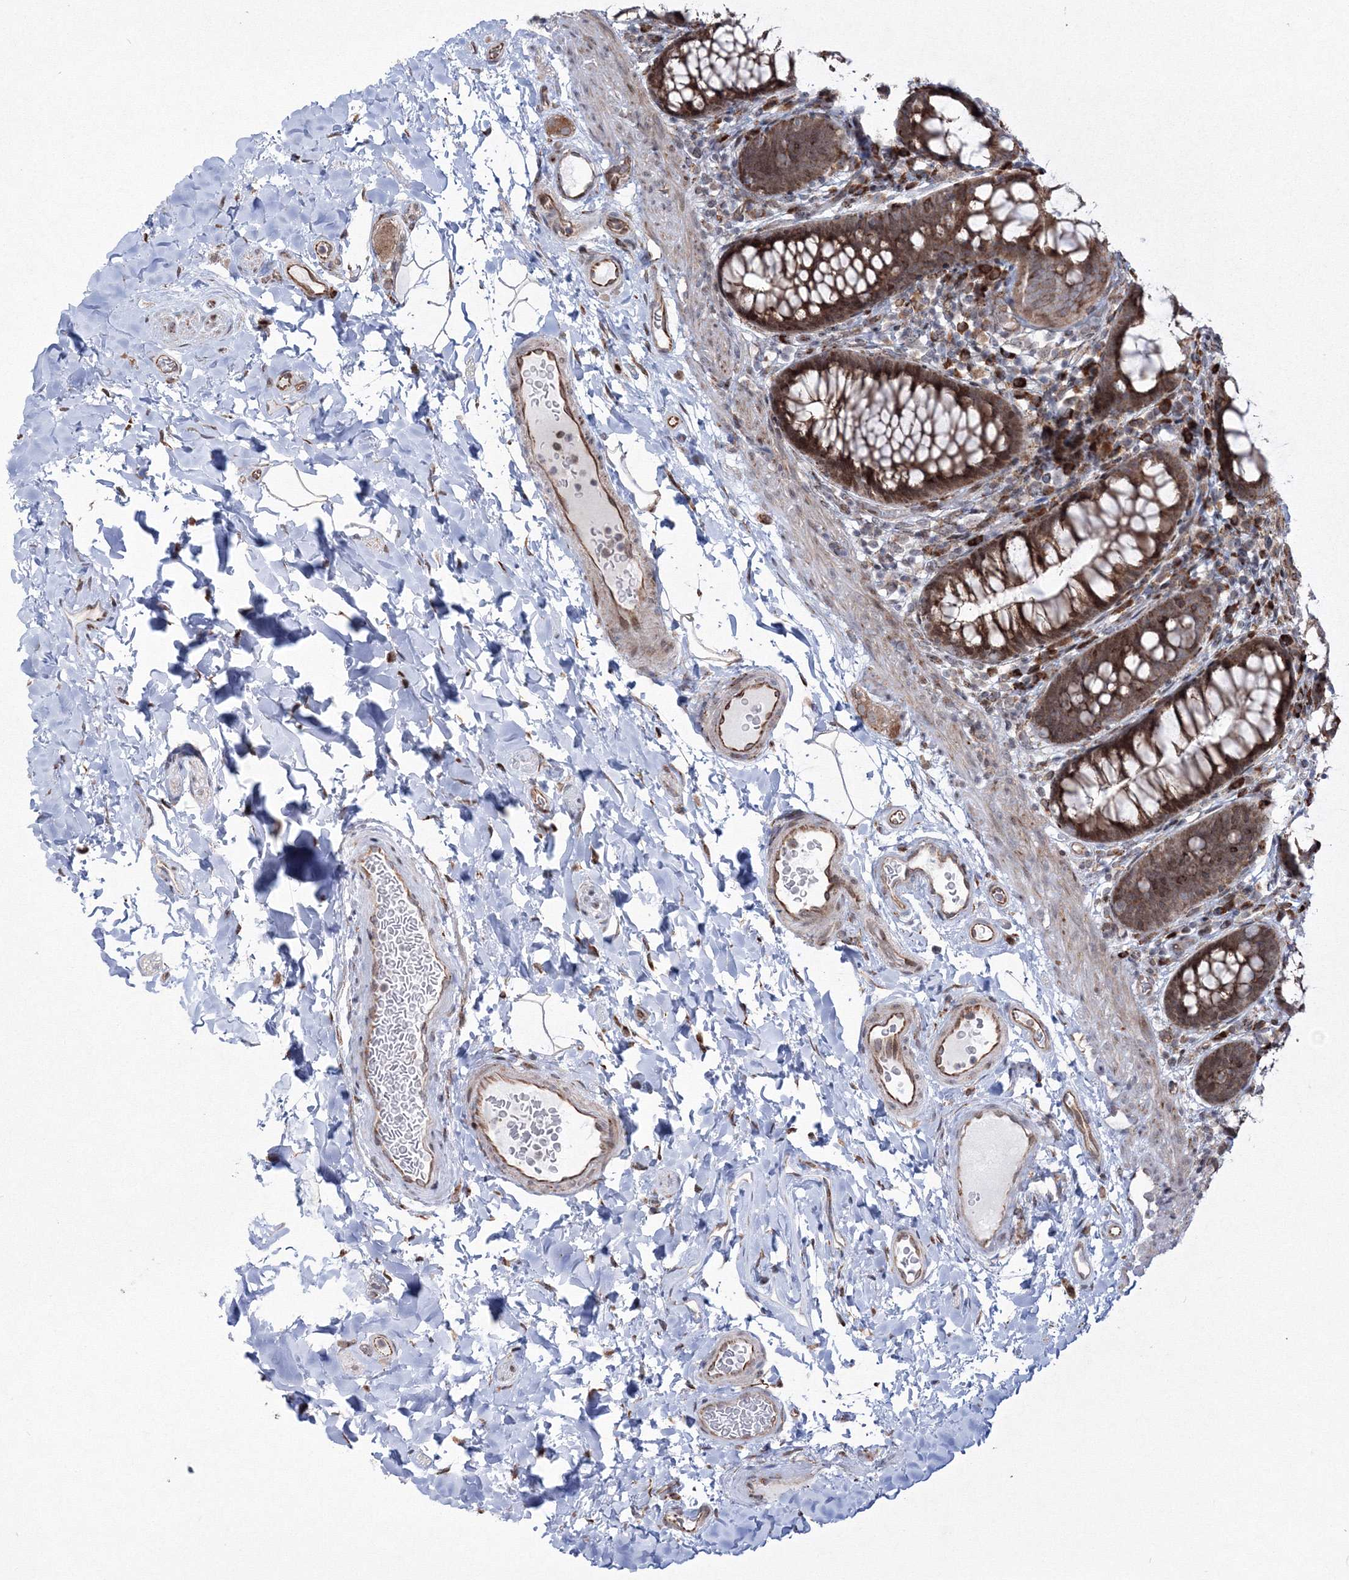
{"staining": {"intensity": "strong", "quantity": ">75%", "location": "cytoplasmic/membranous"}, "tissue": "colon", "cell_type": "Endothelial cells", "image_type": "normal", "snomed": [{"axis": "morphology", "description": "Normal tissue, NOS"}, {"axis": "topography", "description": "Colon"}], "caption": "Immunohistochemistry photomicrograph of benign colon stained for a protein (brown), which shows high levels of strong cytoplasmic/membranous positivity in approximately >75% of endothelial cells.", "gene": "EFCAB12", "patient": {"sex": "female", "age": 62}}